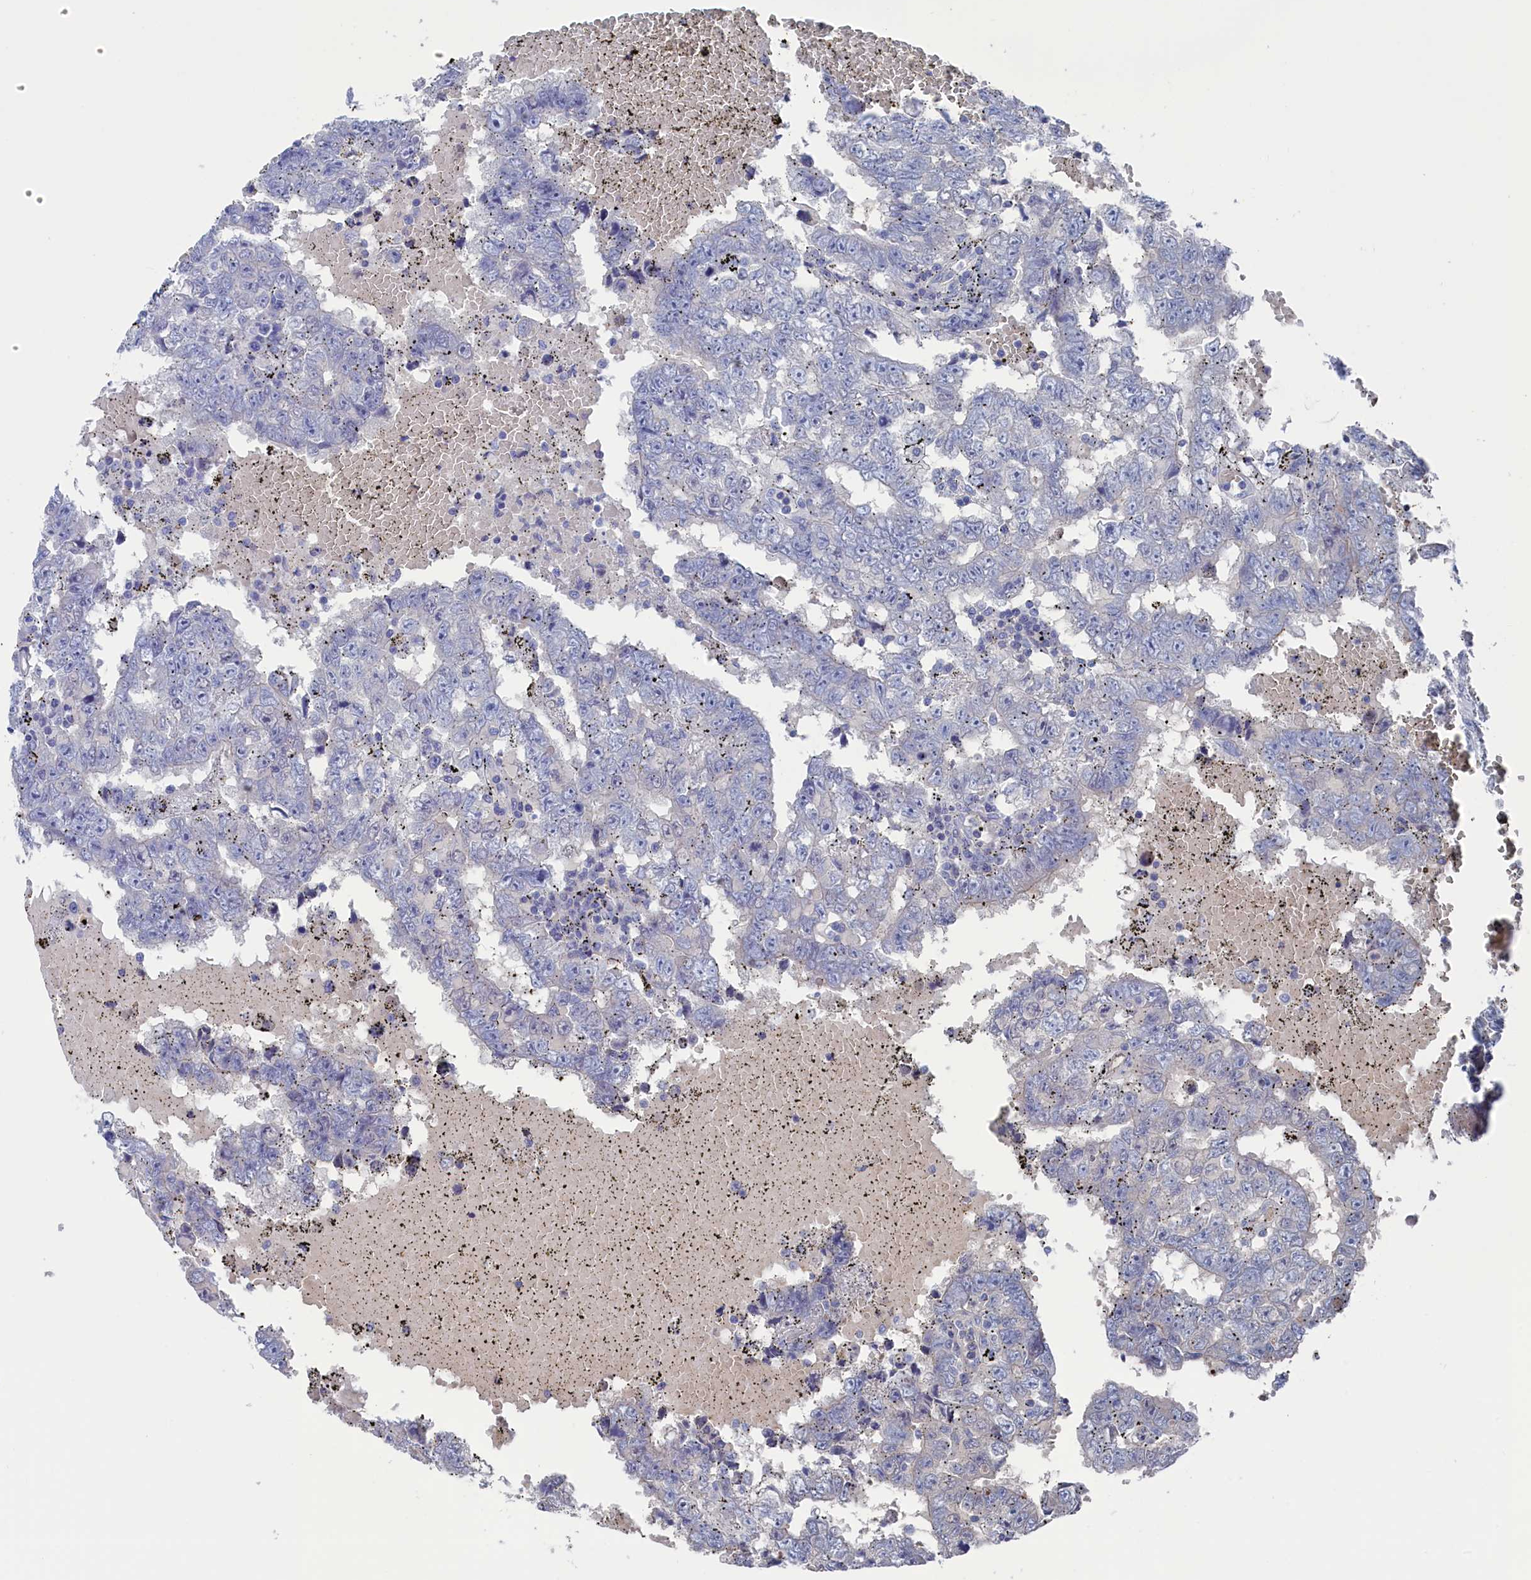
{"staining": {"intensity": "negative", "quantity": "none", "location": "none"}, "tissue": "testis cancer", "cell_type": "Tumor cells", "image_type": "cancer", "snomed": [{"axis": "morphology", "description": "Carcinoma, Embryonal, NOS"}, {"axis": "topography", "description": "Testis"}], "caption": "The photomicrograph demonstrates no significant positivity in tumor cells of testis cancer (embryonal carcinoma).", "gene": "NUTF2", "patient": {"sex": "male", "age": 25}}